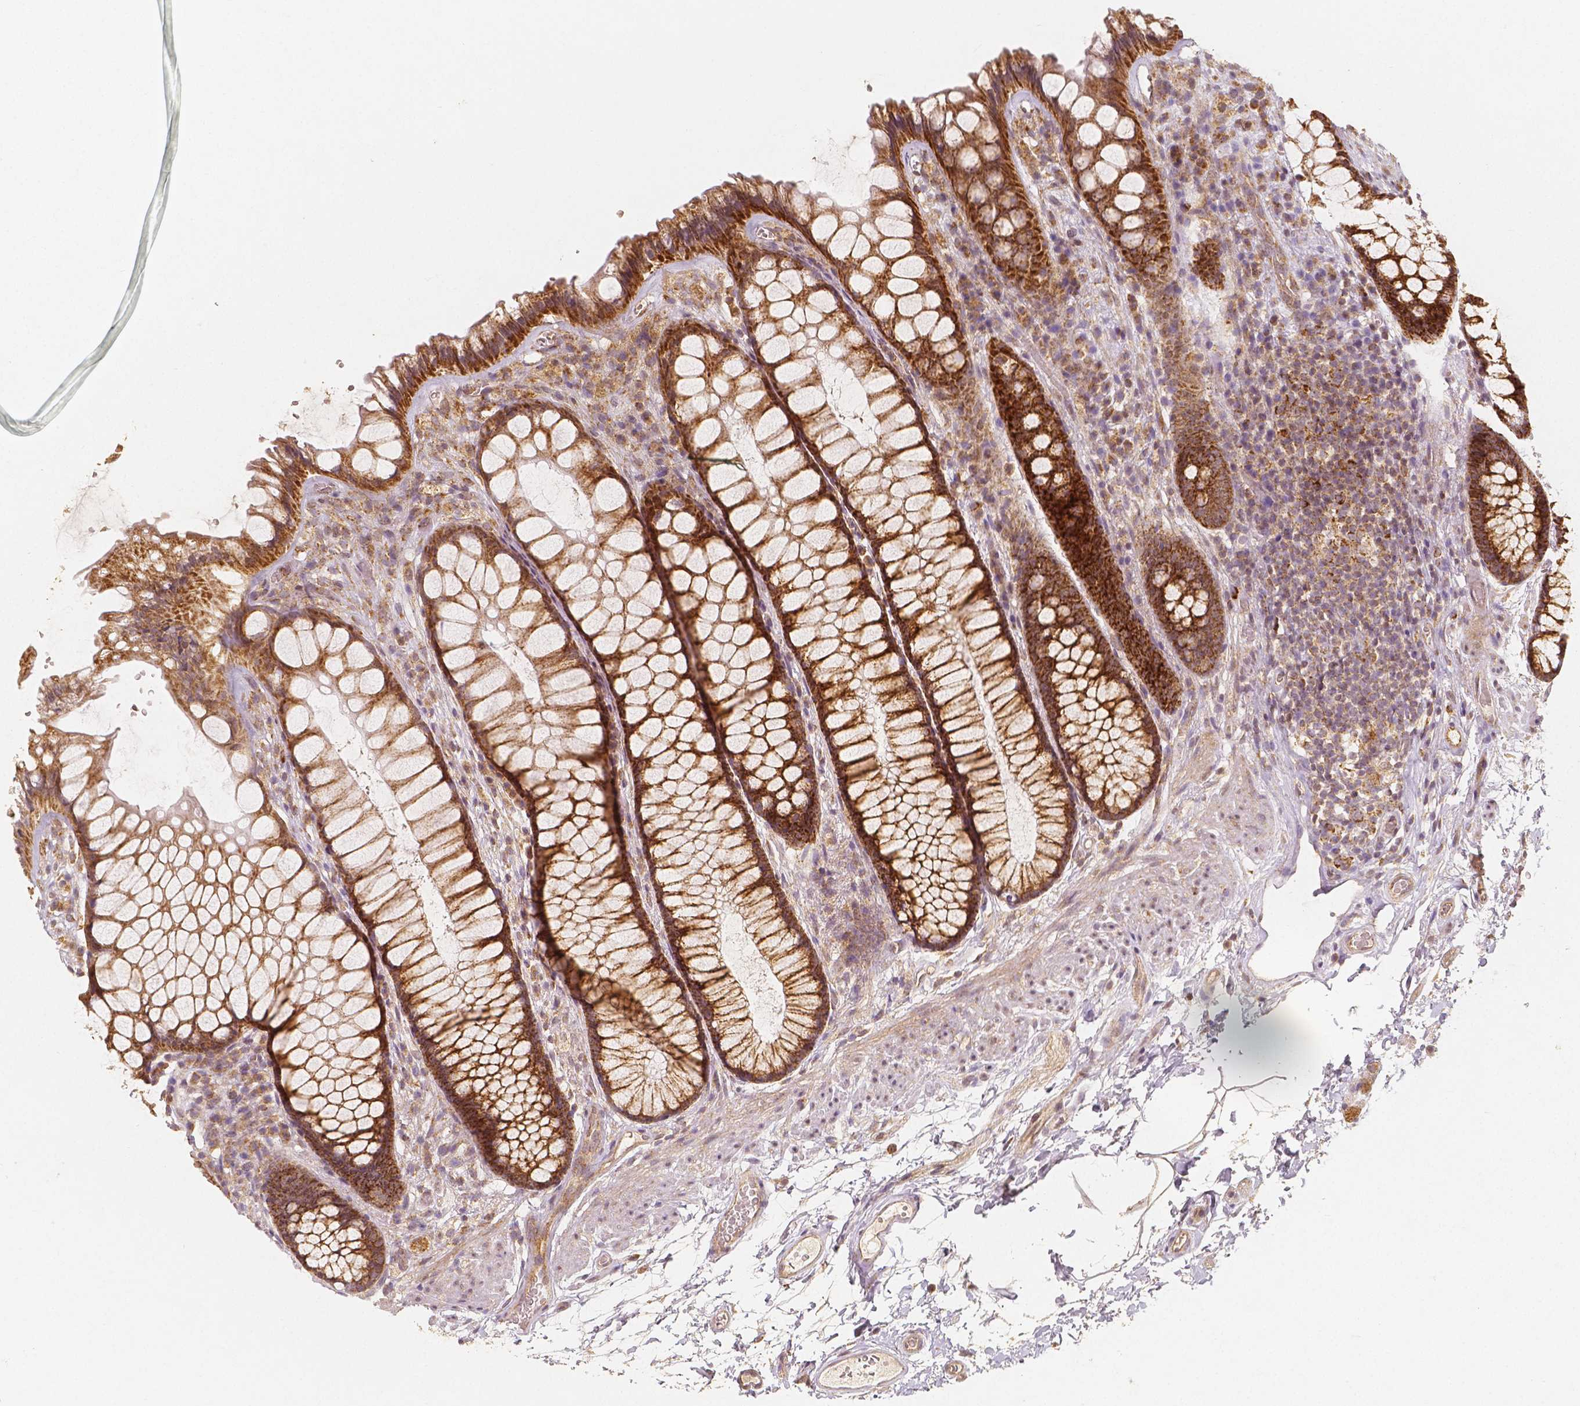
{"staining": {"intensity": "strong", "quantity": ">75%", "location": "cytoplasmic/membranous"}, "tissue": "rectum", "cell_type": "Glandular cells", "image_type": "normal", "snomed": [{"axis": "morphology", "description": "Normal tissue, NOS"}, {"axis": "topography", "description": "Rectum"}], "caption": "Protein analysis of benign rectum demonstrates strong cytoplasmic/membranous expression in about >75% of glandular cells. (Brightfield microscopy of DAB IHC at high magnification).", "gene": "PGAM5", "patient": {"sex": "female", "age": 62}}